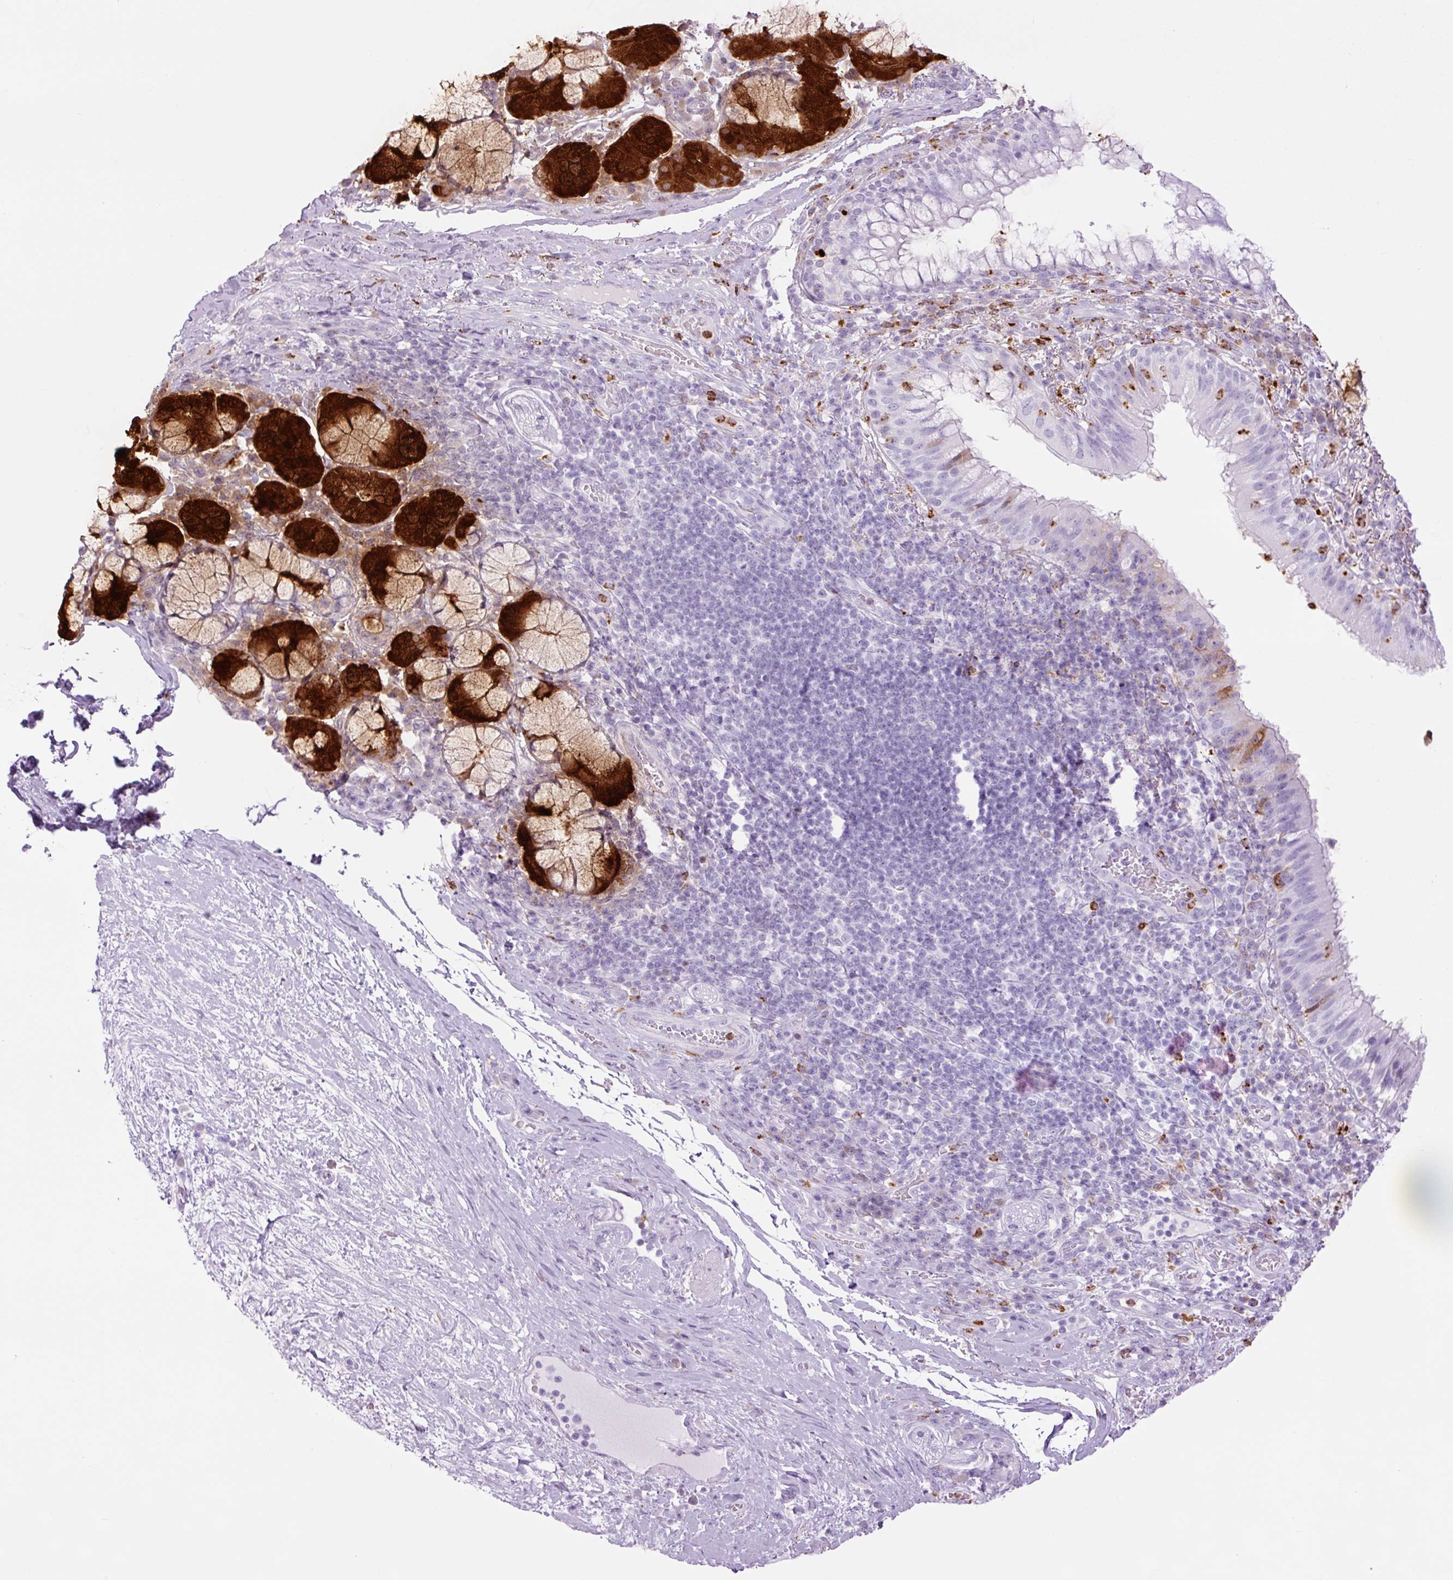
{"staining": {"intensity": "moderate", "quantity": "<25%", "location": "cytoplasmic/membranous"}, "tissue": "bronchus", "cell_type": "Respiratory epithelial cells", "image_type": "normal", "snomed": [{"axis": "morphology", "description": "Normal tissue, NOS"}, {"axis": "topography", "description": "Cartilage tissue"}, {"axis": "topography", "description": "Bronchus"}], "caption": "Unremarkable bronchus was stained to show a protein in brown. There is low levels of moderate cytoplasmic/membranous expression in approximately <25% of respiratory epithelial cells. (IHC, brightfield microscopy, high magnification).", "gene": "LYZ", "patient": {"sex": "male", "age": 56}}